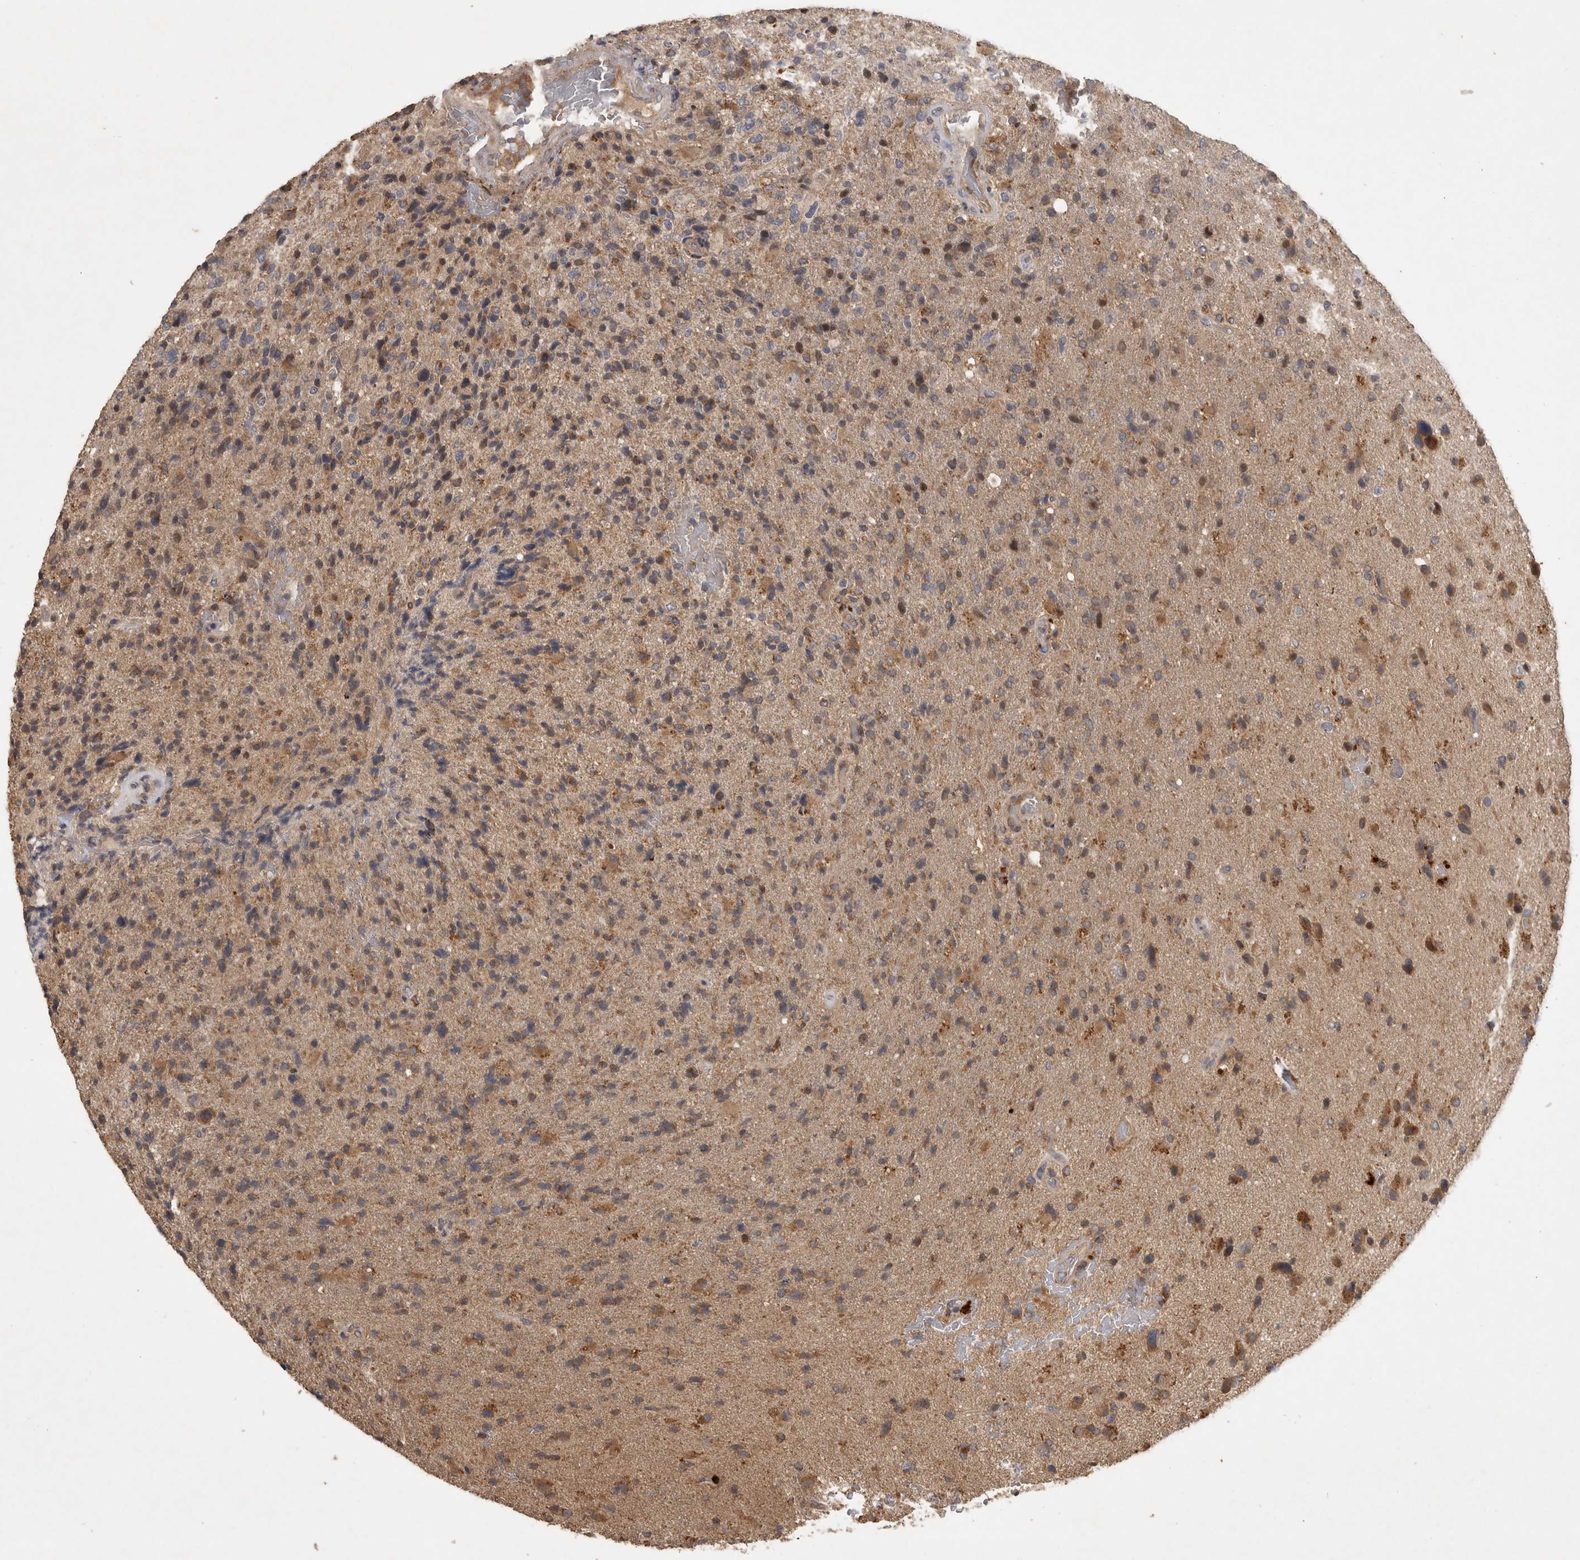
{"staining": {"intensity": "strong", "quantity": "<25%", "location": "cytoplasmic/membranous"}, "tissue": "glioma", "cell_type": "Tumor cells", "image_type": "cancer", "snomed": [{"axis": "morphology", "description": "Glioma, malignant, High grade"}, {"axis": "topography", "description": "Brain"}], "caption": "Human glioma stained with a brown dye displays strong cytoplasmic/membranous positive positivity in approximately <25% of tumor cells.", "gene": "TRMT61B", "patient": {"sex": "male", "age": 72}}